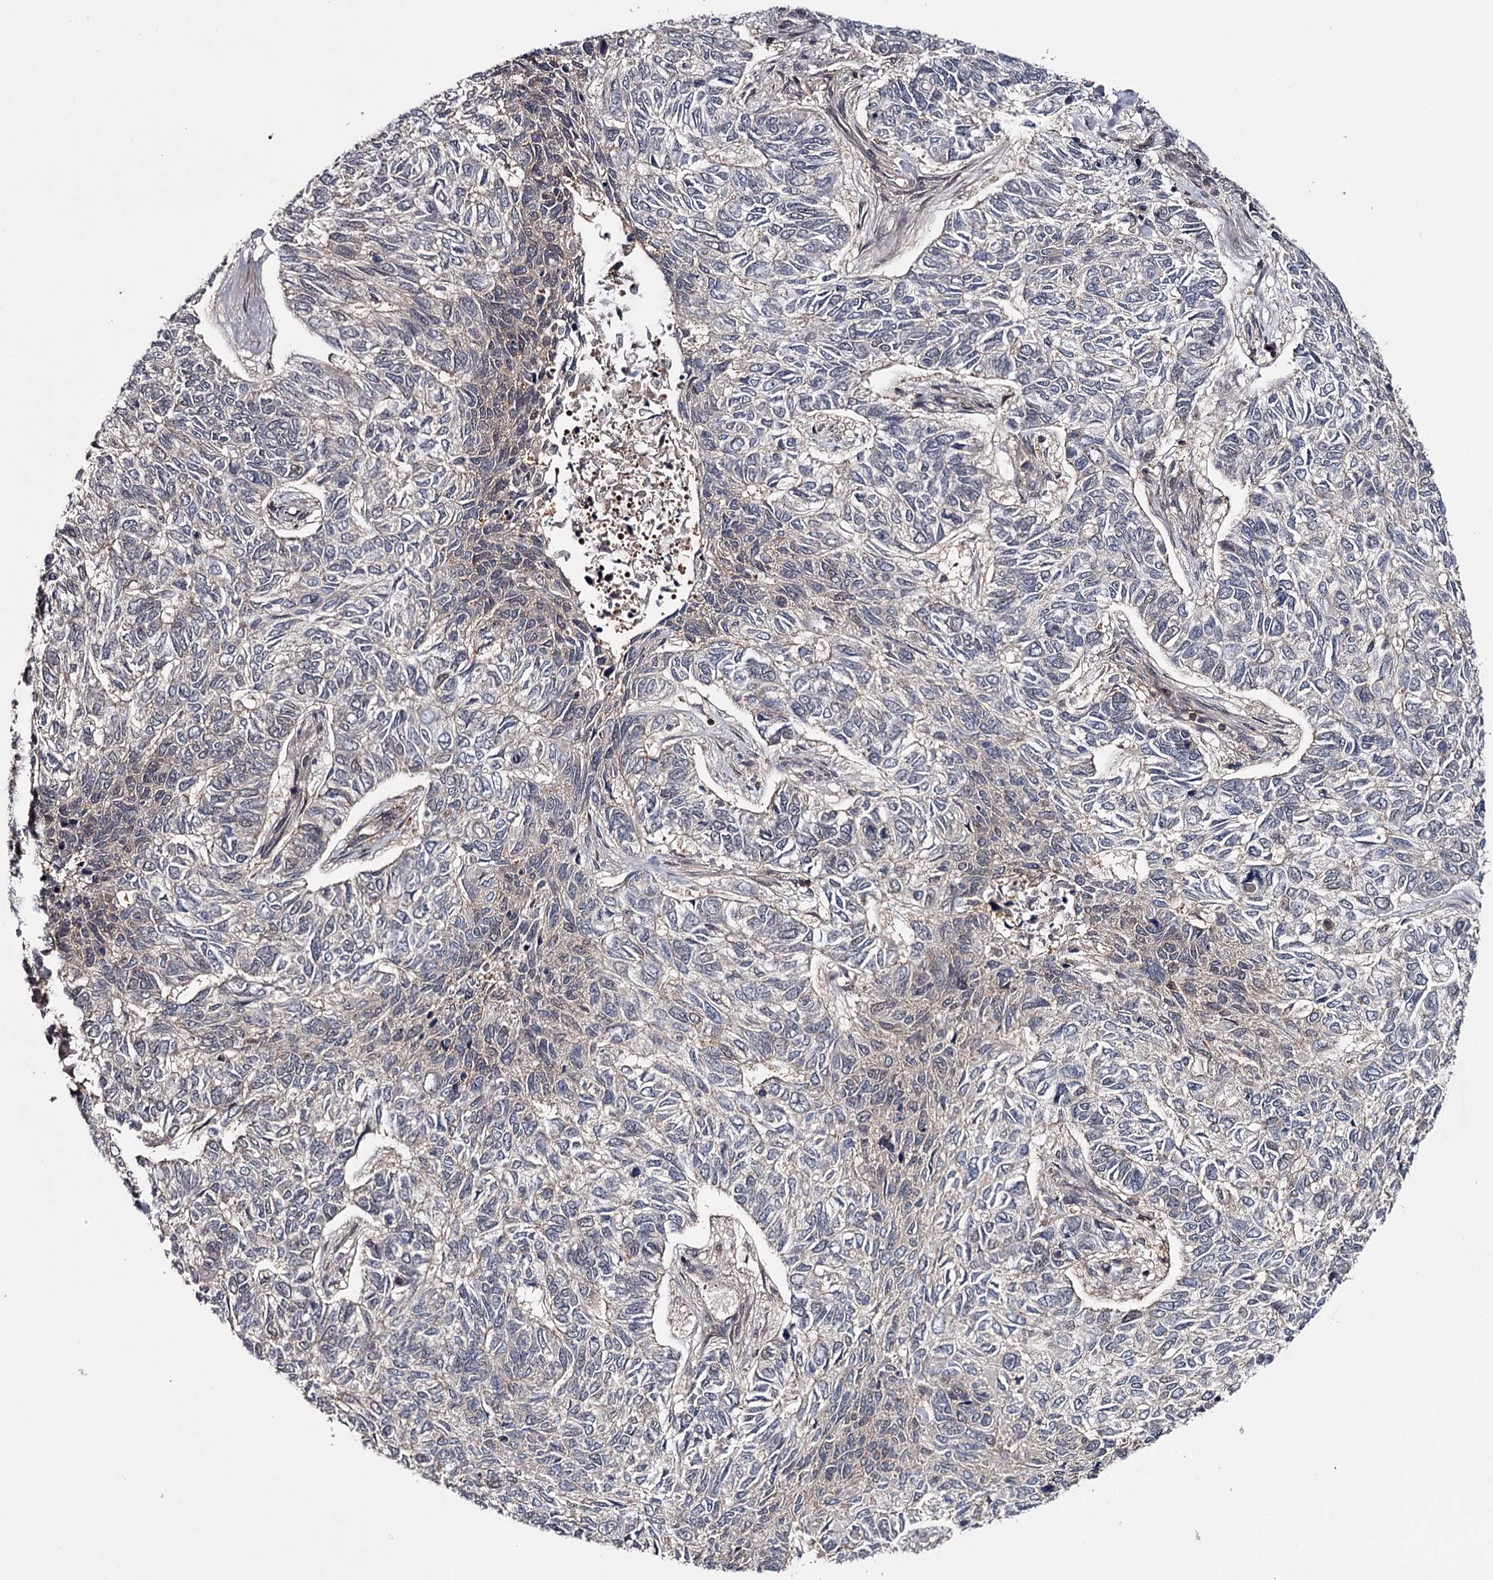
{"staining": {"intensity": "negative", "quantity": "none", "location": "none"}, "tissue": "skin cancer", "cell_type": "Tumor cells", "image_type": "cancer", "snomed": [{"axis": "morphology", "description": "Basal cell carcinoma"}, {"axis": "topography", "description": "Skin"}], "caption": "A histopathology image of basal cell carcinoma (skin) stained for a protein reveals no brown staining in tumor cells.", "gene": "GTSF1", "patient": {"sex": "female", "age": 65}}